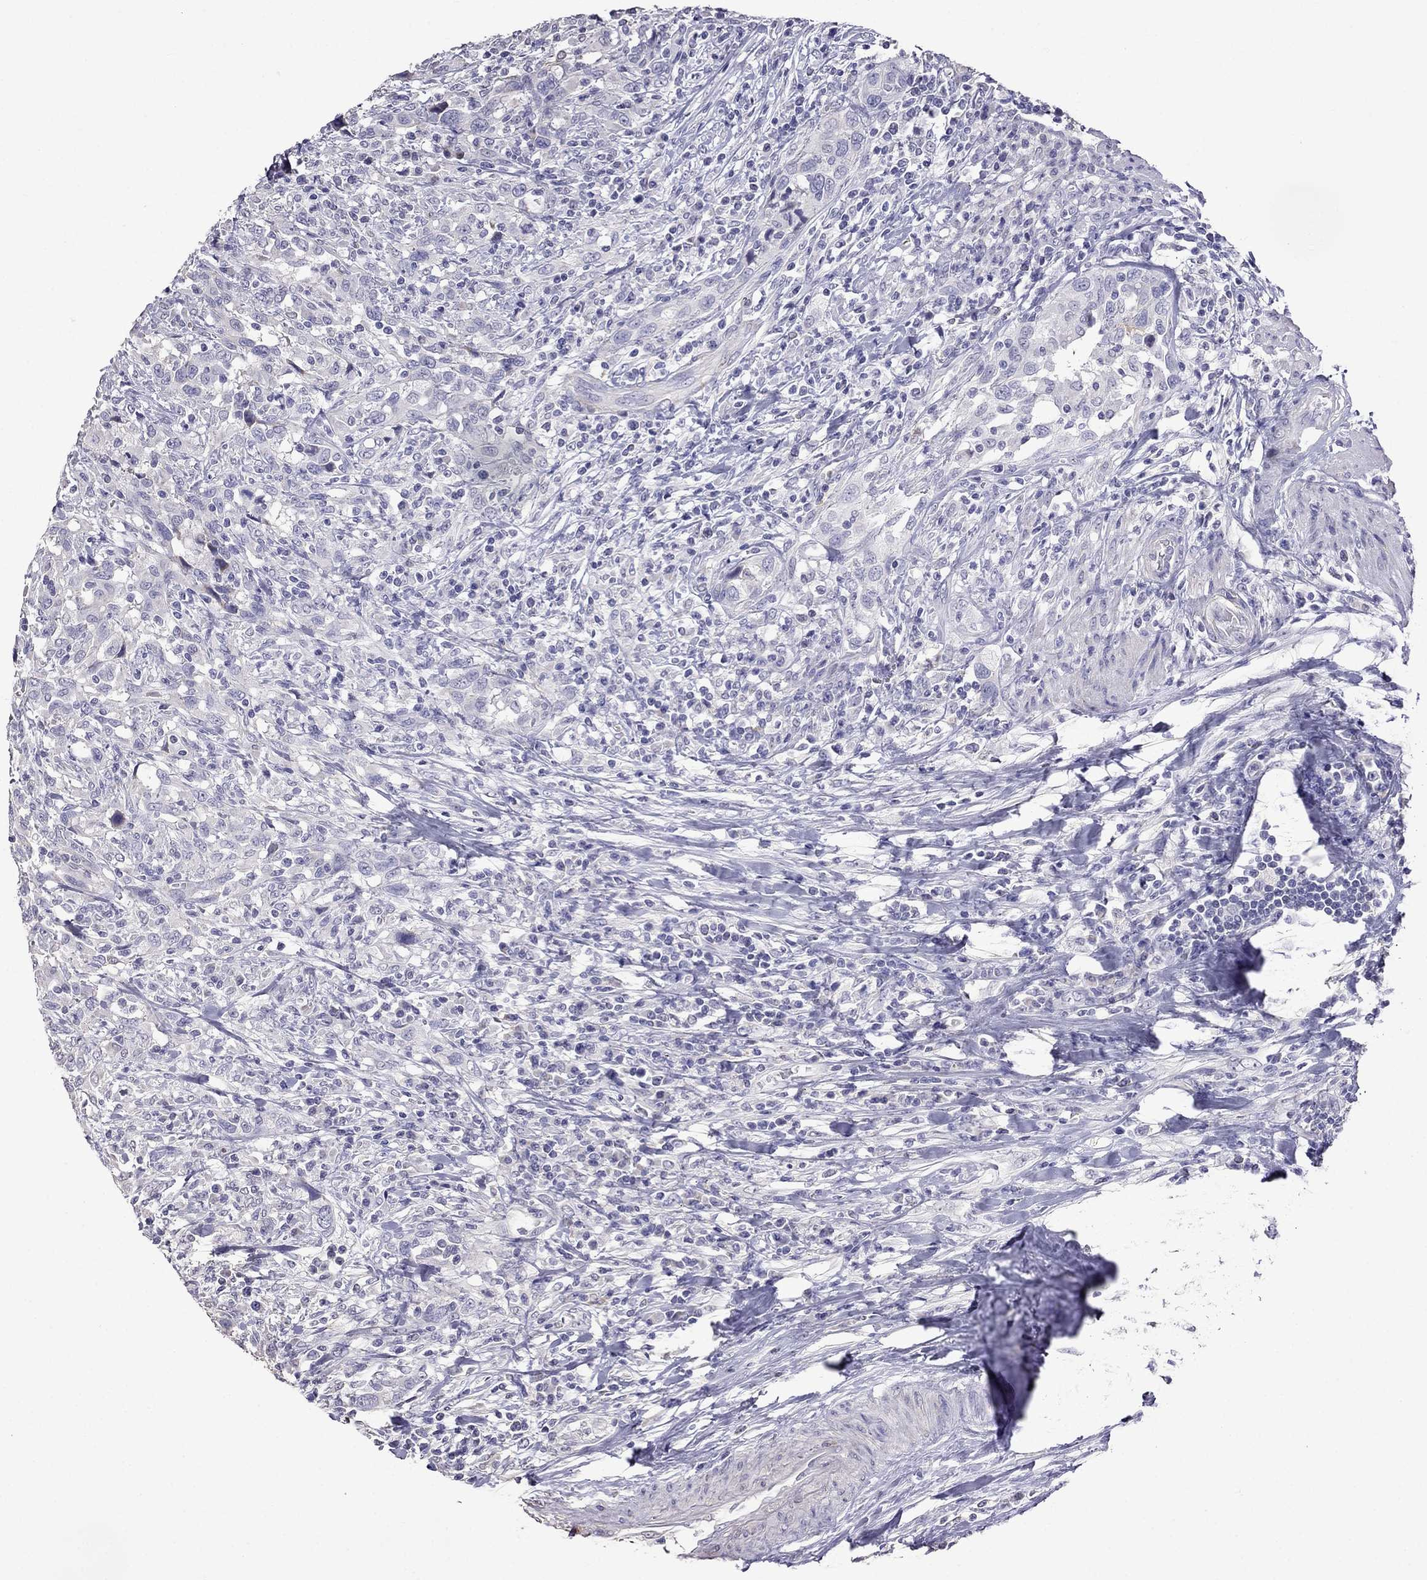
{"staining": {"intensity": "negative", "quantity": "none", "location": "none"}, "tissue": "urothelial cancer", "cell_type": "Tumor cells", "image_type": "cancer", "snomed": [{"axis": "morphology", "description": "Urothelial carcinoma, NOS"}, {"axis": "morphology", "description": "Urothelial carcinoma, High grade"}, {"axis": "topography", "description": "Urinary bladder"}], "caption": "DAB (3,3'-diaminobenzidine) immunohistochemical staining of transitional cell carcinoma displays no significant expression in tumor cells.", "gene": "AK5", "patient": {"sex": "female", "age": 64}}